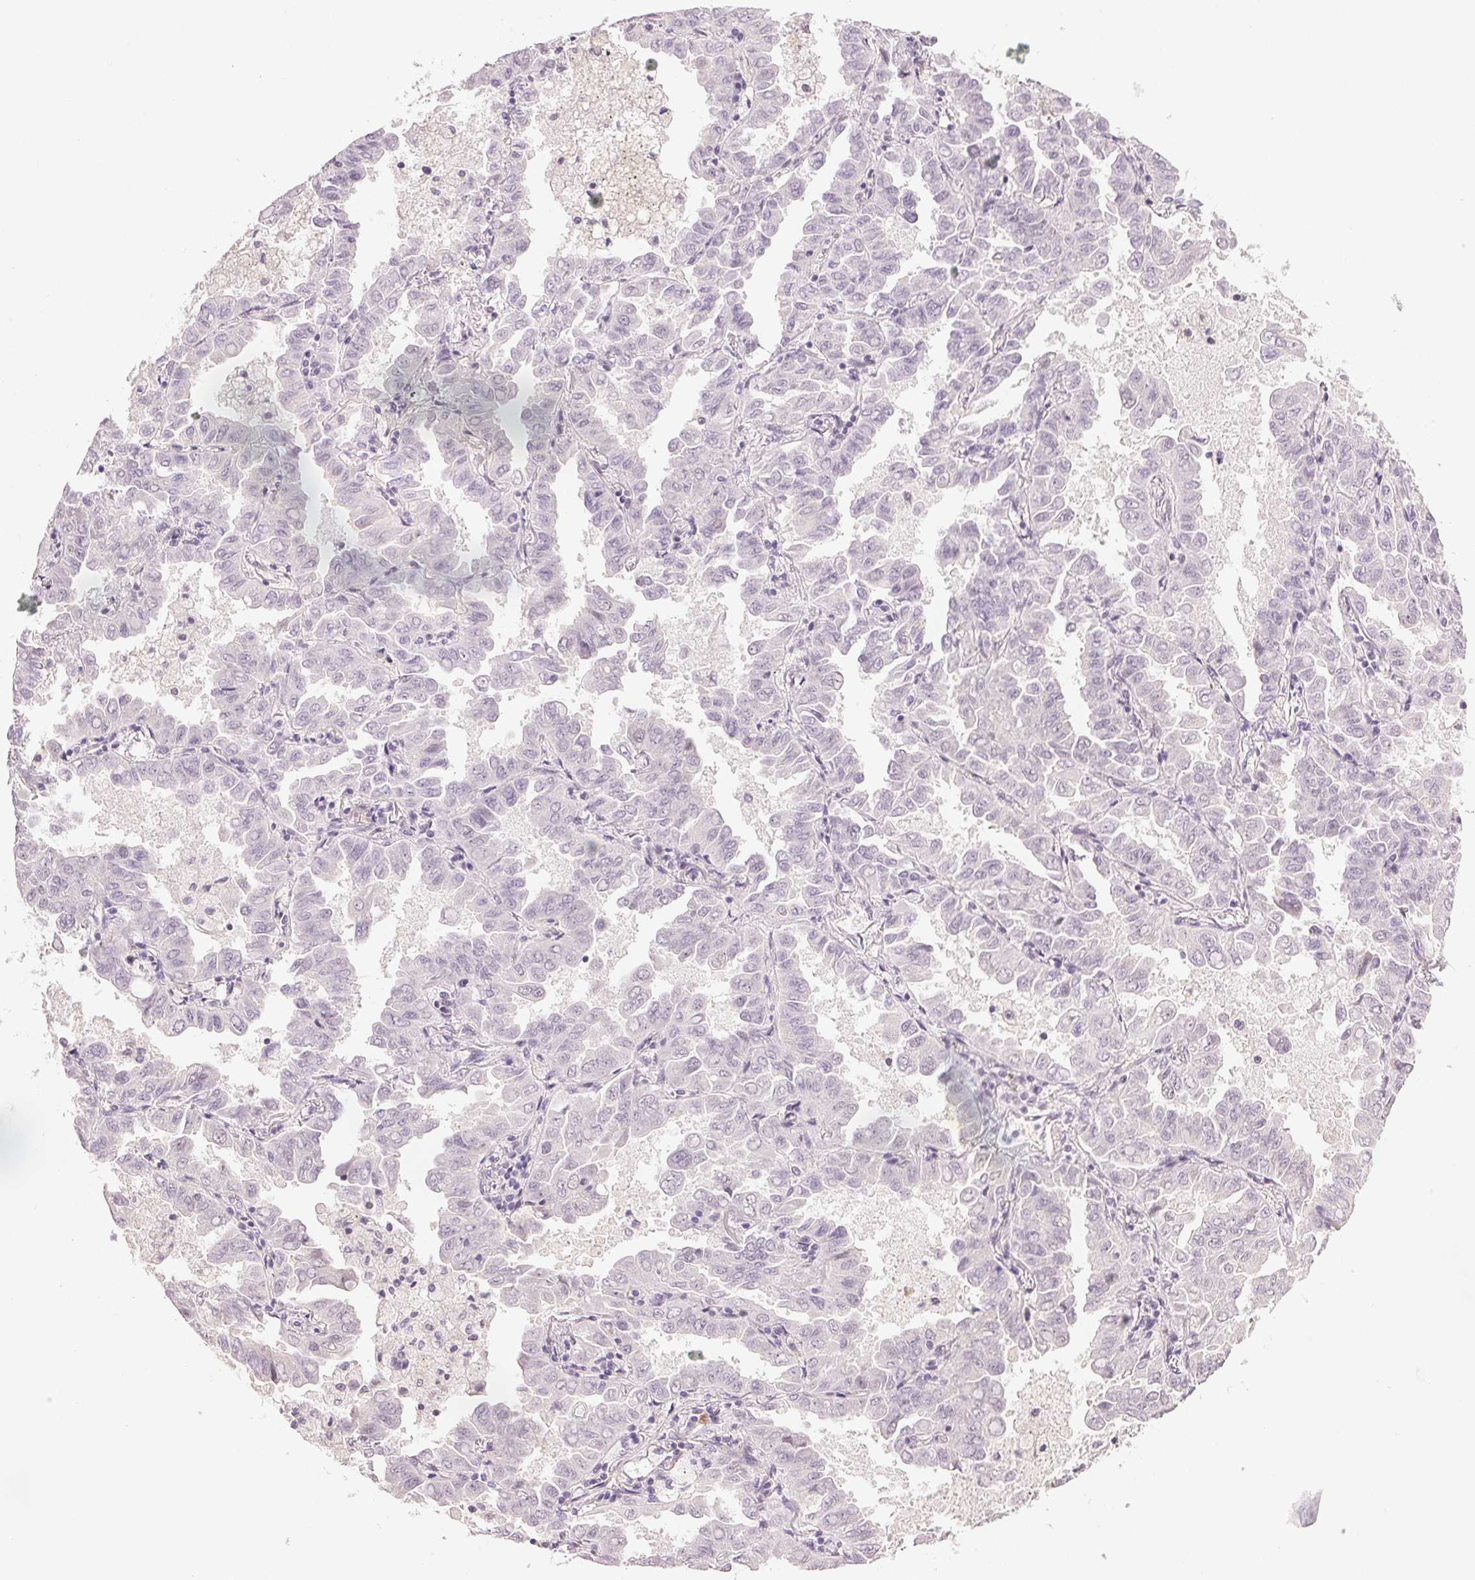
{"staining": {"intensity": "negative", "quantity": "none", "location": "none"}, "tissue": "lung cancer", "cell_type": "Tumor cells", "image_type": "cancer", "snomed": [{"axis": "morphology", "description": "Adenocarcinoma, NOS"}, {"axis": "topography", "description": "Lung"}], "caption": "This is a image of immunohistochemistry (IHC) staining of lung cancer, which shows no positivity in tumor cells.", "gene": "PLCB1", "patient": {"sex": "male", "age": 64}}